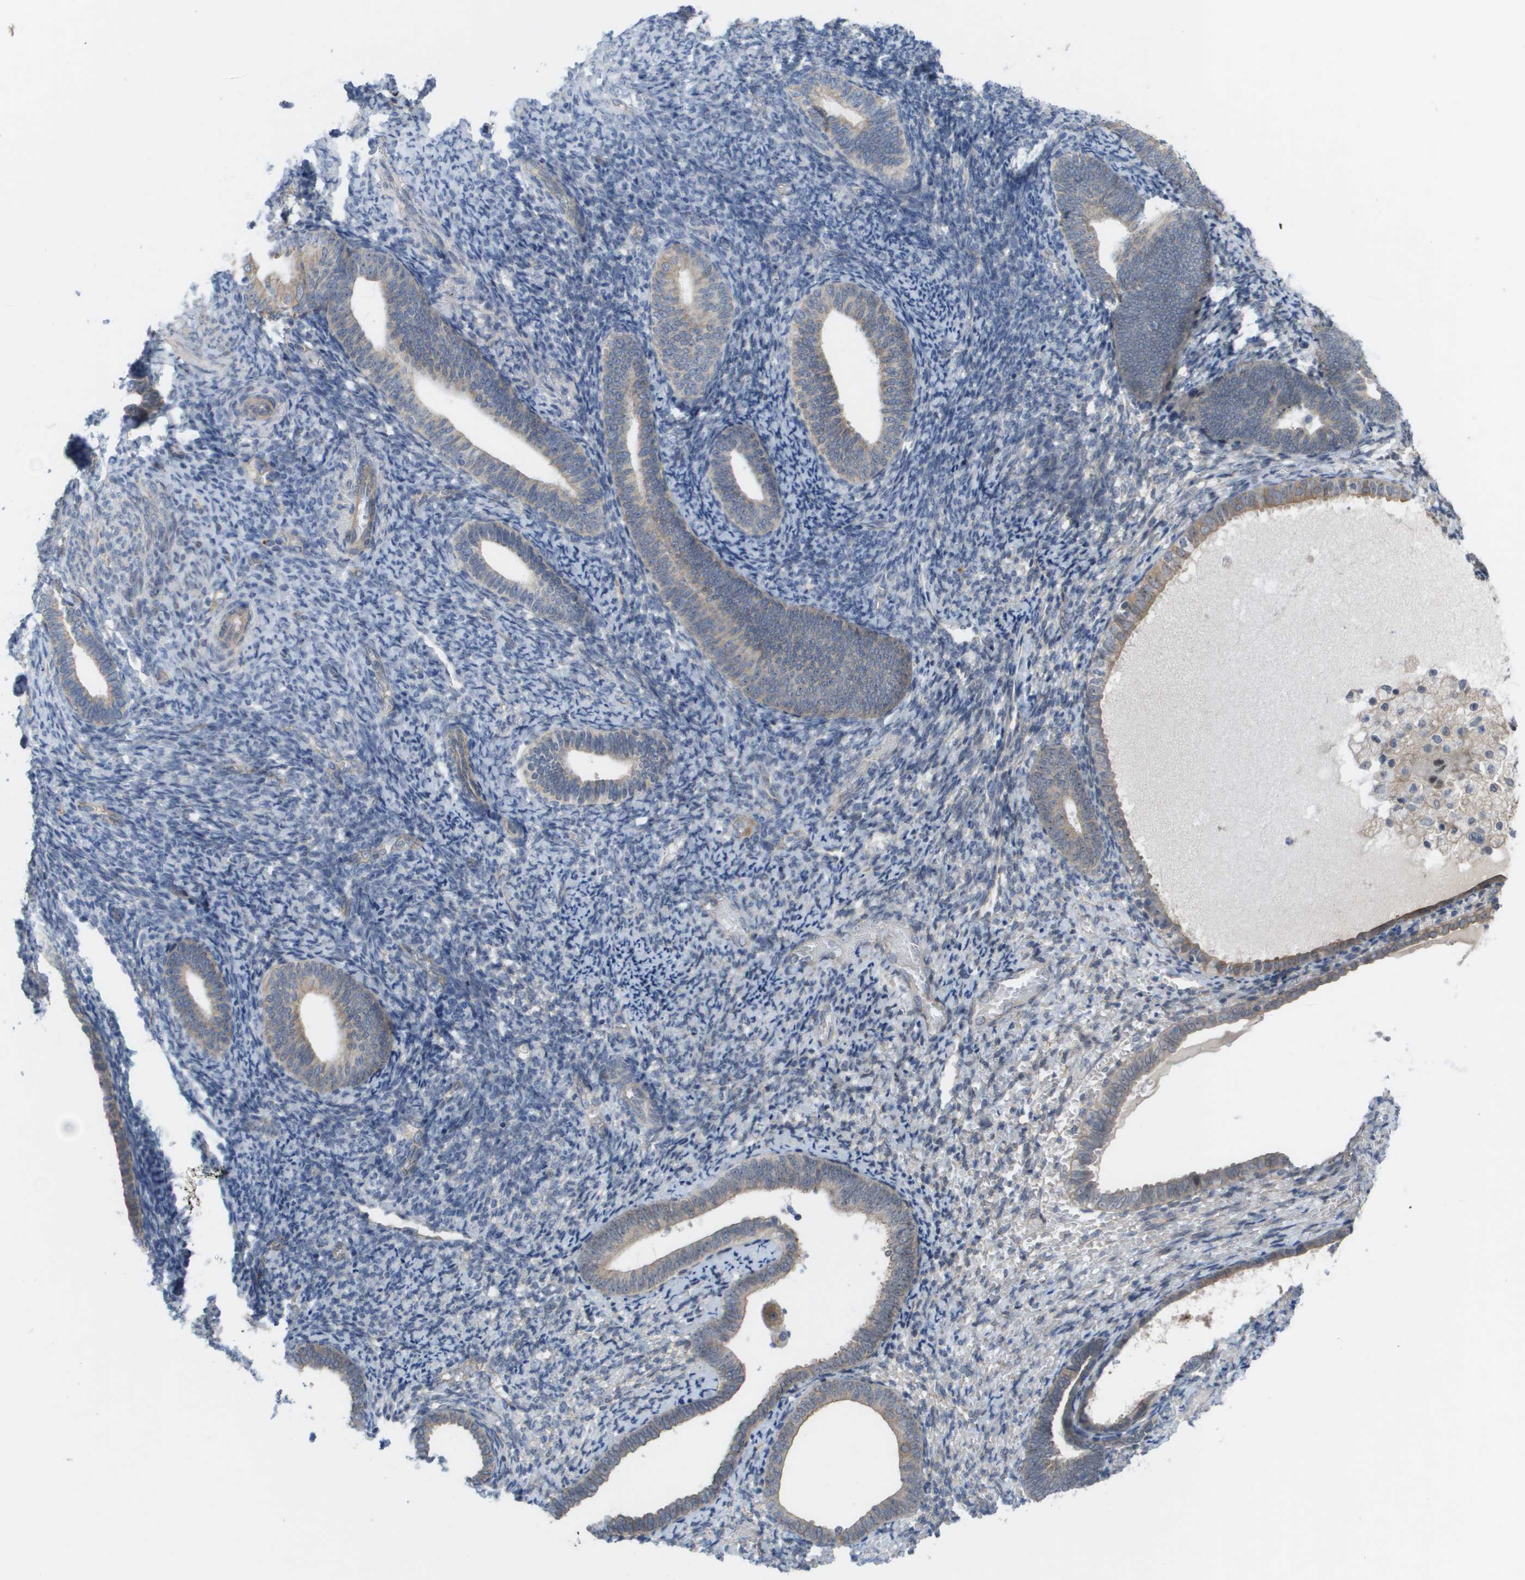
{"staining": {"intensity": "negative", "quantity": "none", "location": "none"}, "tissue": "endometrium", "cell_type": "Cells in endometrial stroma", "image_type": "normal", "snomed": [{"axis": "morphology", "description": "Normal tissue, NOS"}, {"axis": "topography", "description": "Endometrium"}], "caption": "Human endometrium stained for a protein using IHC shows no positivity in cells in endometrial stroma.", "gene": "MTARC2", "patient": {"sex": "female", "age": 66}}